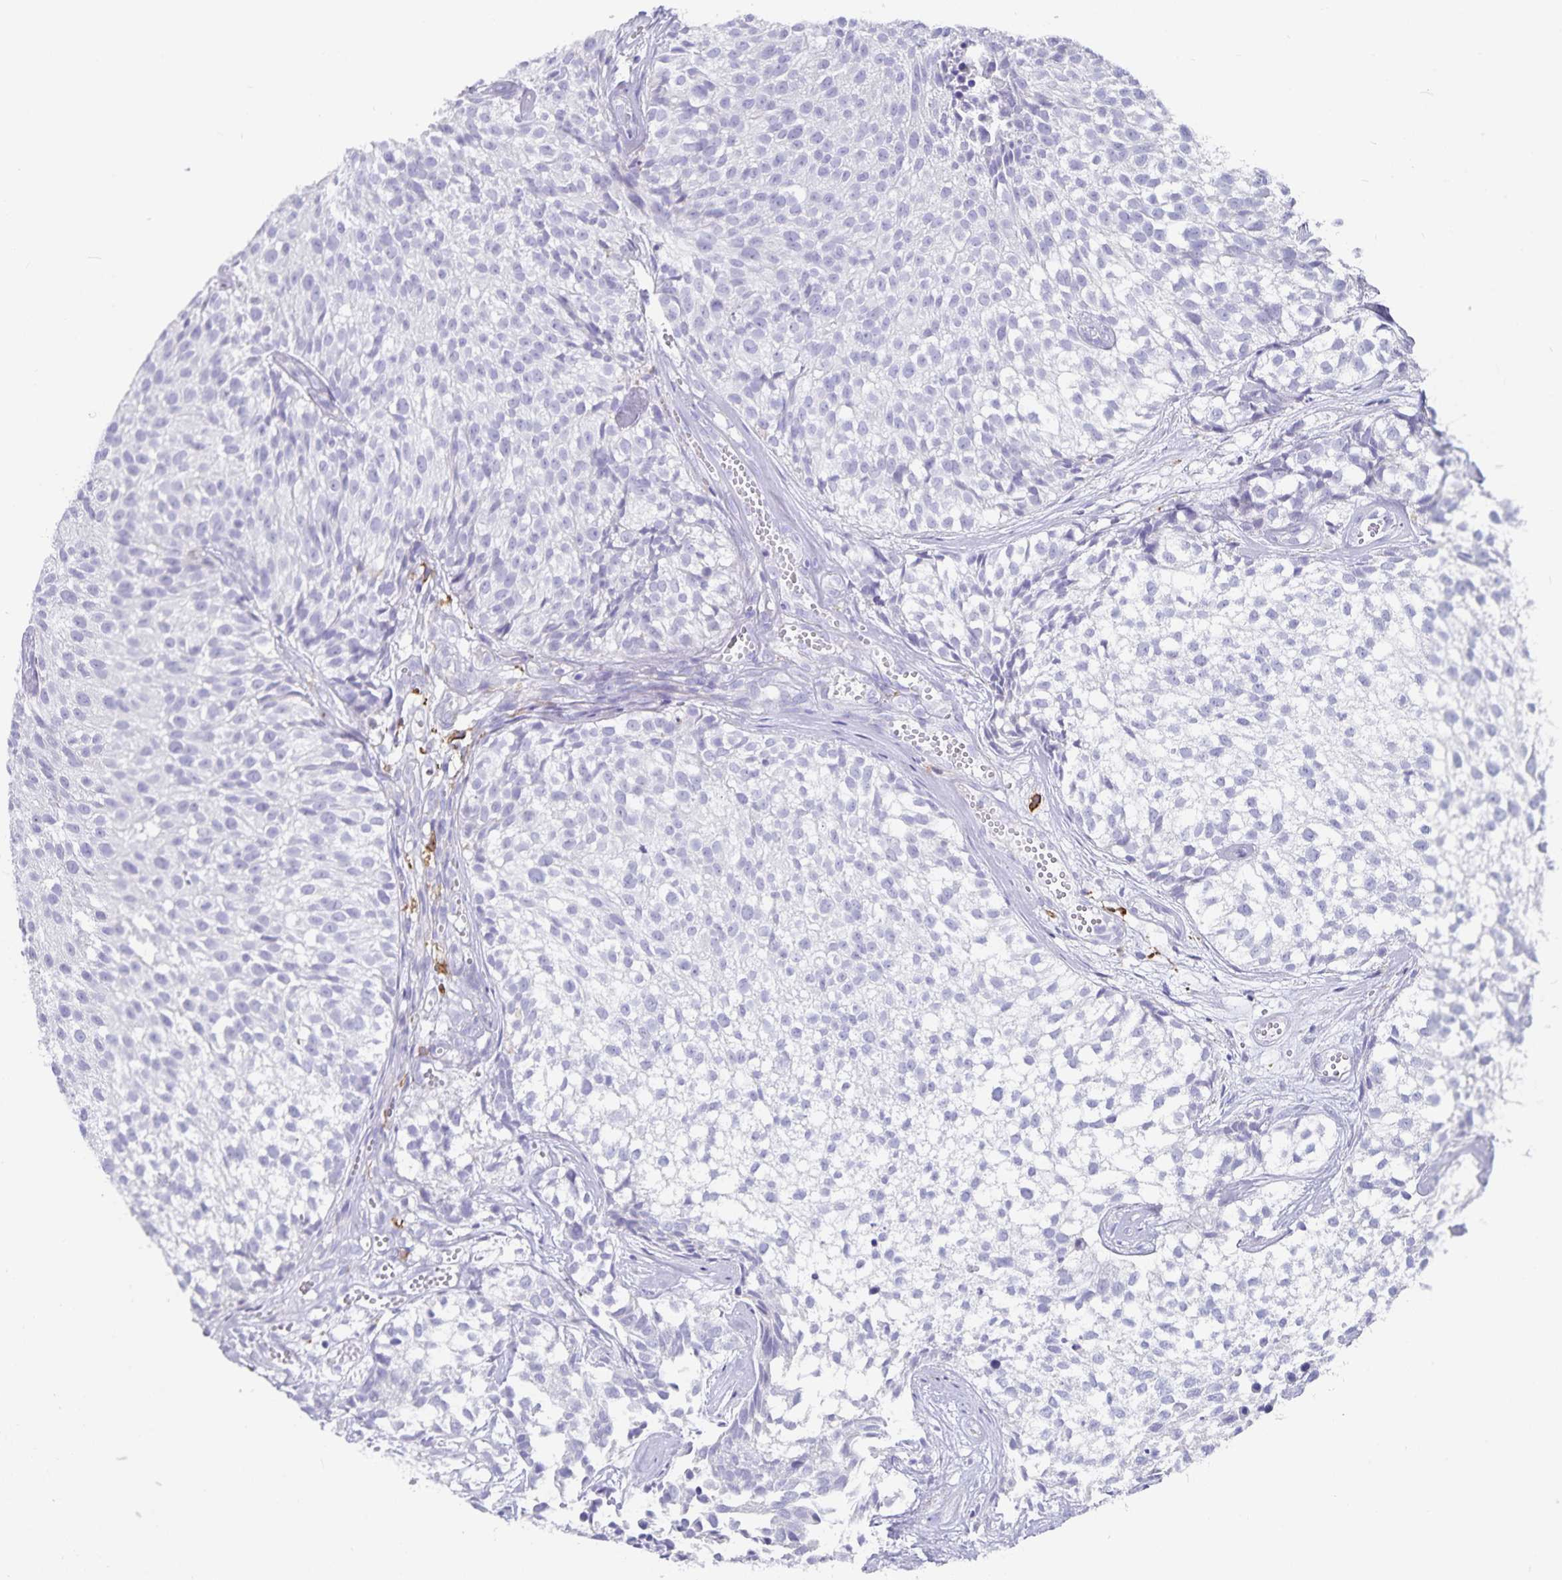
{"staining": {"intensity": "negative", "quantity": "none", "location": "none"}, "tissue": "urothelial cancer", "cell_type": "Tumor cells", "image_type": "cancer", "snomed": [{"axis": "morphology", "description": "Urothelial carcinoma, Low grade"}, {"axis": "topography", "description": "Urinary bladder"}], "caption": "DAB (3,3'-diaminobenzidine) immunohistochemical staining of urothelial cancer demonstrates no significant staining in tumor cells.", "gene": "PLAC1", "patient": {"sex": "male", "age": 70}}